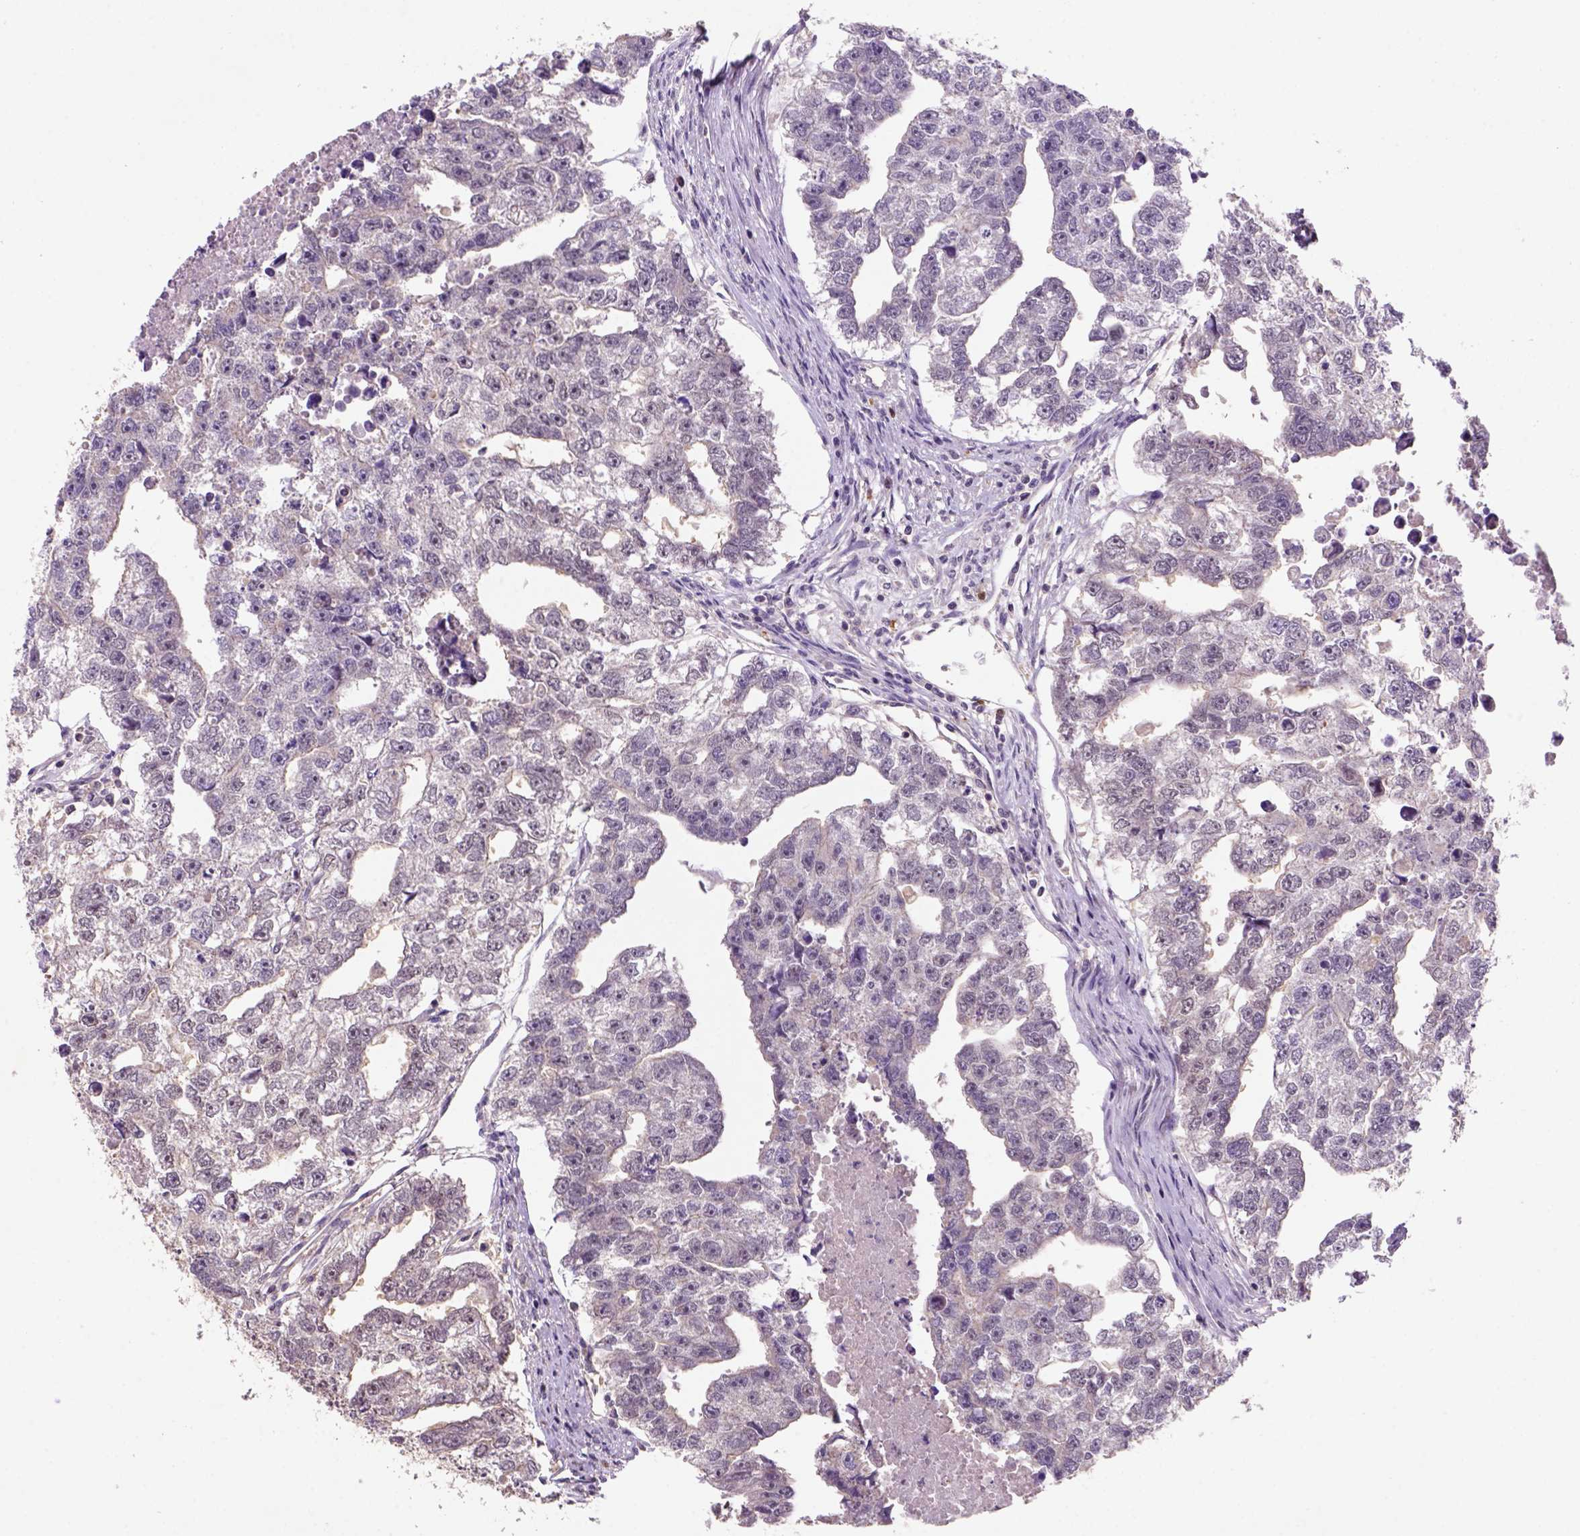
{"staining": {"intensity": "weak", "quantity": "25%-75%", "location": "cytoplasmic/membranous,nuclear"}, "tissue": "testis cancer", "cell_type": "Tumor cells", "image_type": "cancer", "snomed": [{"axis": "morphology", "description": "Carcinoma, Embryonal, NOS"}, {"axis": "morphology", "description": "Teratoma, malignant, NOS"}, {"axis": "topography", "description": "Testis"}], "caption": "The immunohistochemical stain labels weak cytoplasmic/membranous and nuclear expression in tumor cells of testis cancer tissue.", "gene": "SCML4", "patient": {"sex": "male", "age": 44}}